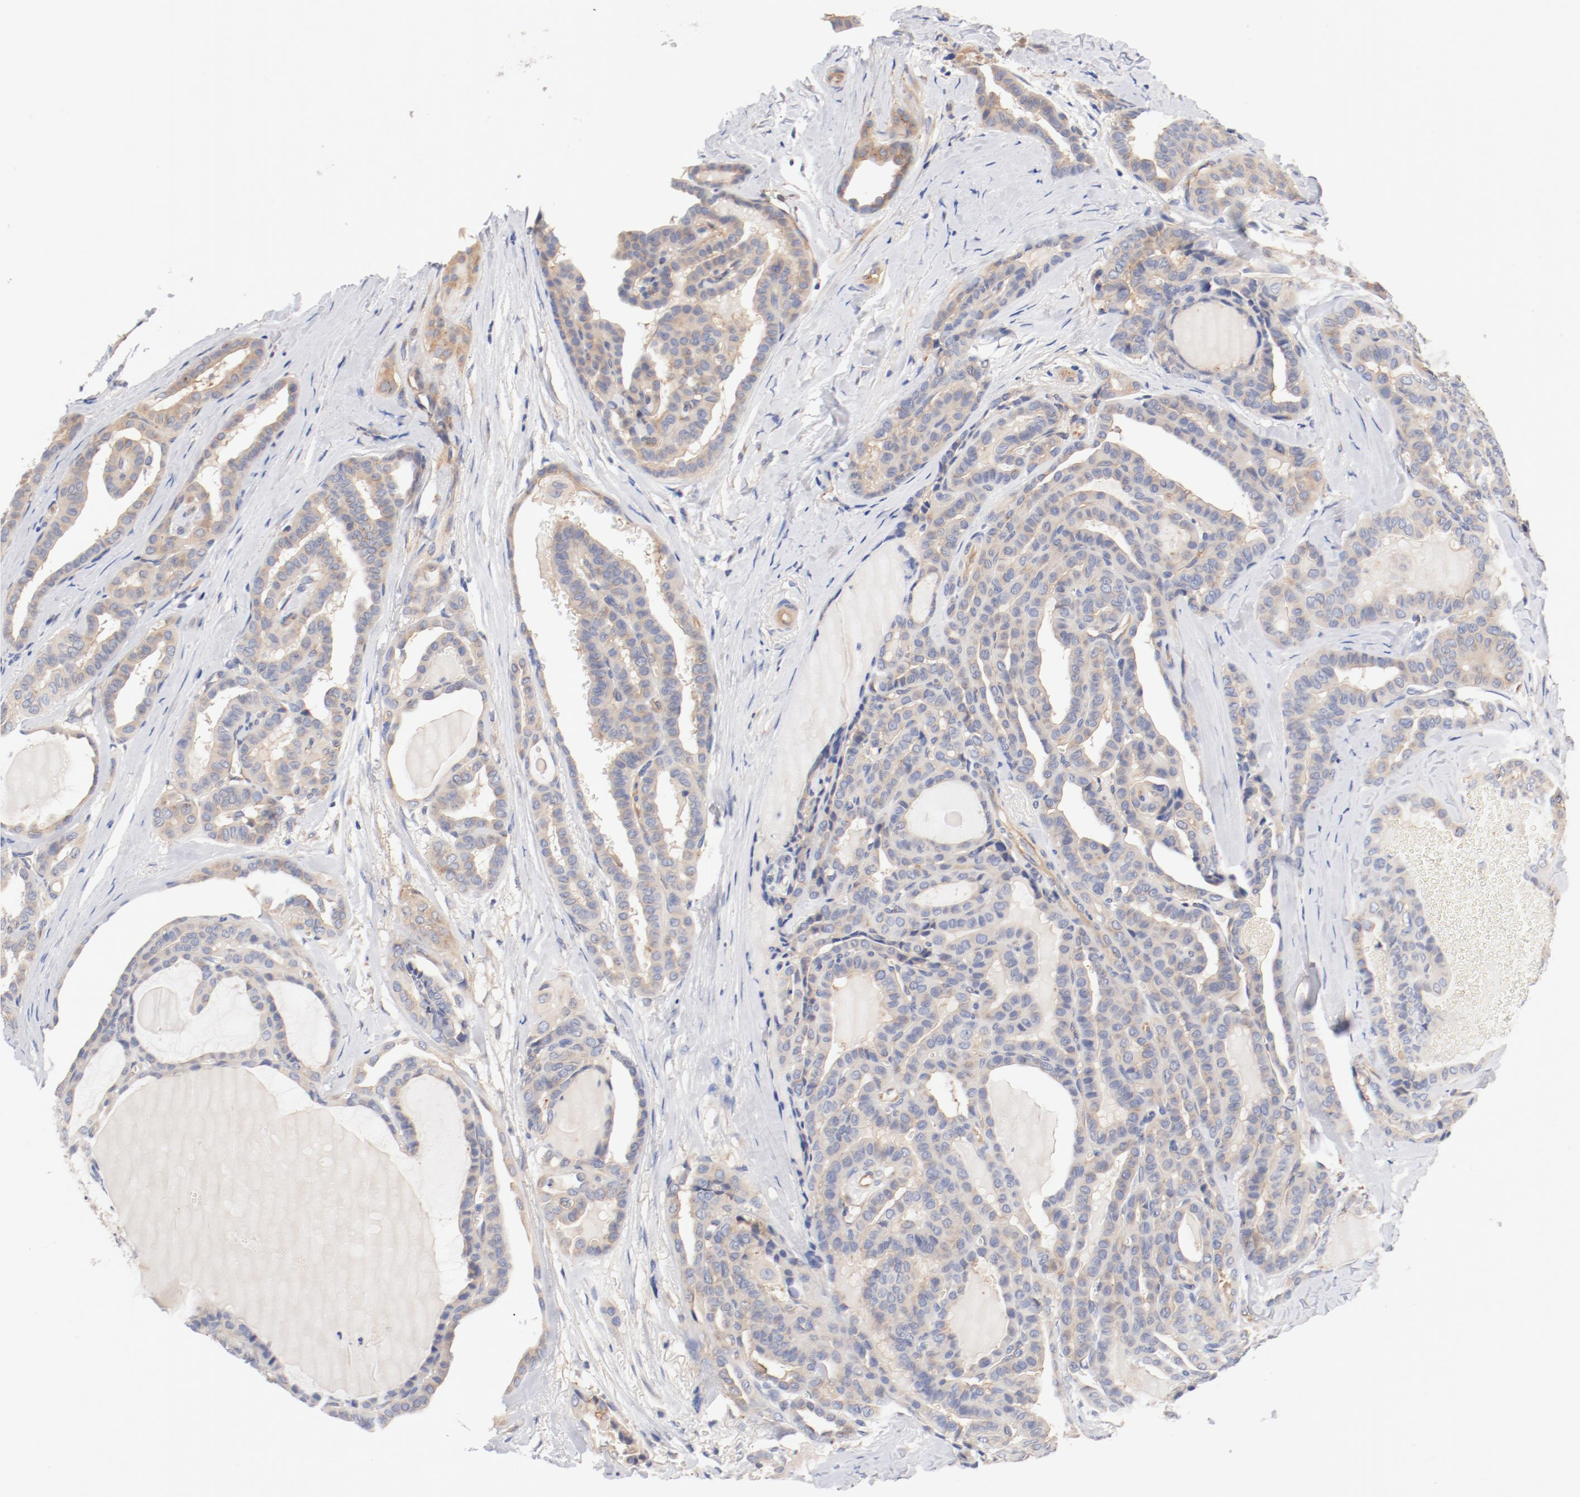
{"staining": {"intensity": "weak", "quantity": "<25%", "location": "cytoplasmic/membranous"}, "tissue": "thyroid cancer", "cell_type": "Tumor cells", "image_type": "cancer", "snomed": [{"axis": "morphology", "description": "Carcinoma, NOS"}, {"axis": "topography", "description": "Thyroid gland"}], "caption": "Thyroid carcinoma was stained to show a protein in brown. There is no significant expression in tumor cells. (Stains: DAB (3,3'-diaminobenzidine) immunohistochemistry with hematoxylin counter stain, Microscopy: brightfield microscopy at high magnification).", "gene": "DYNC1H1", "patient": {"sex": "female", "age": 91}}